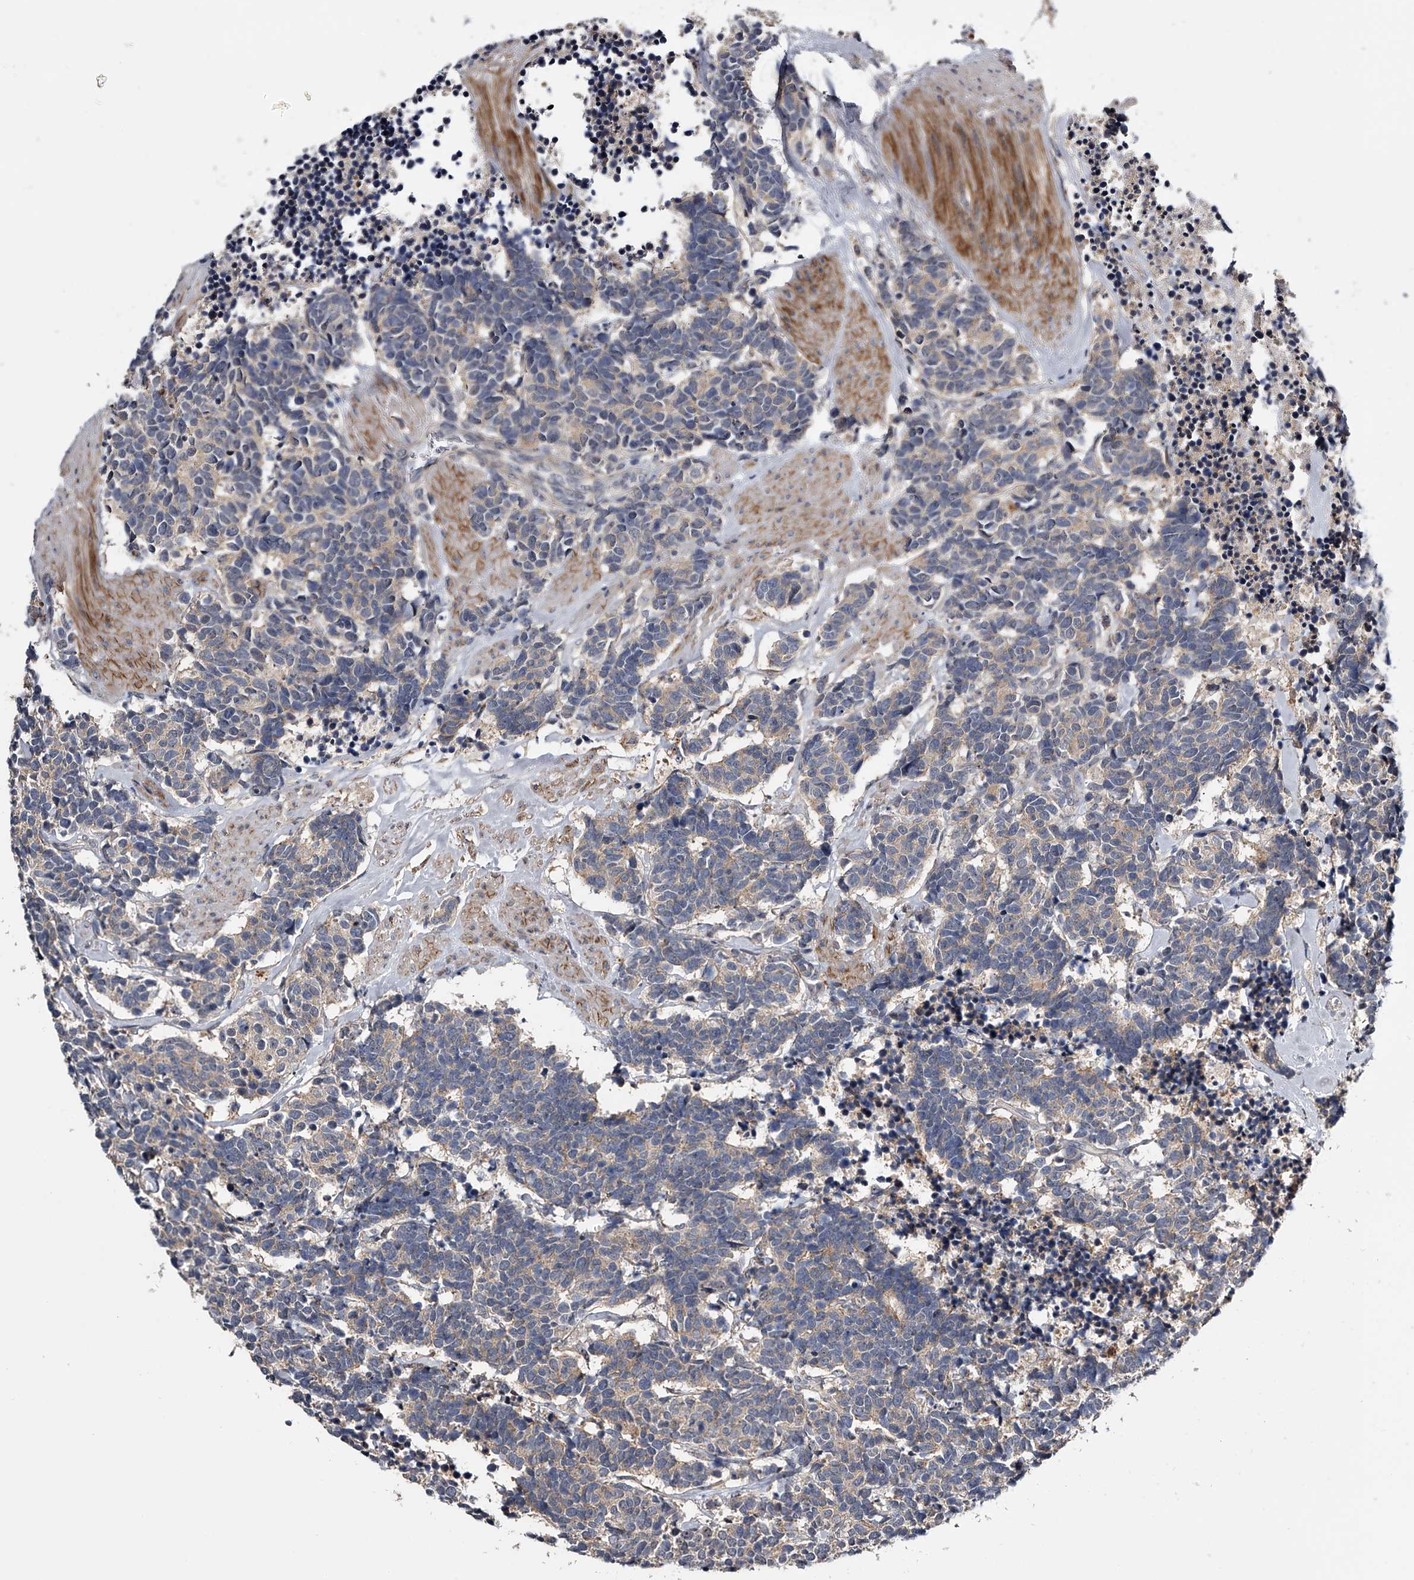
{"staining": {"intensity": "weak", "quantity": "<25%", "location": "cytoplasmic/membranous"}, "tissue": "carcinoid", "cell_type": "Tumor cells", "image_type": "cancer", "snomed": [{"axis": "morphology", "description": "Carcinoma, NOS"}, {"axis": "morphology", "description": "Carcinoid, malignant, NOS"}, {"axis": "topography", "description": "Urinary bladder"}], "caption": "An image of human carcinoma is negative for staining in tumor cells. The staining was performed using DAB (3,3'-diaminobenzidine) to visualize the protein expression in brown, while the nuclei were stained in blue with hematoxylin (Magnification: 20x).", "gene": "MDN1", "patient": {"sex": "male", "age": 57}}